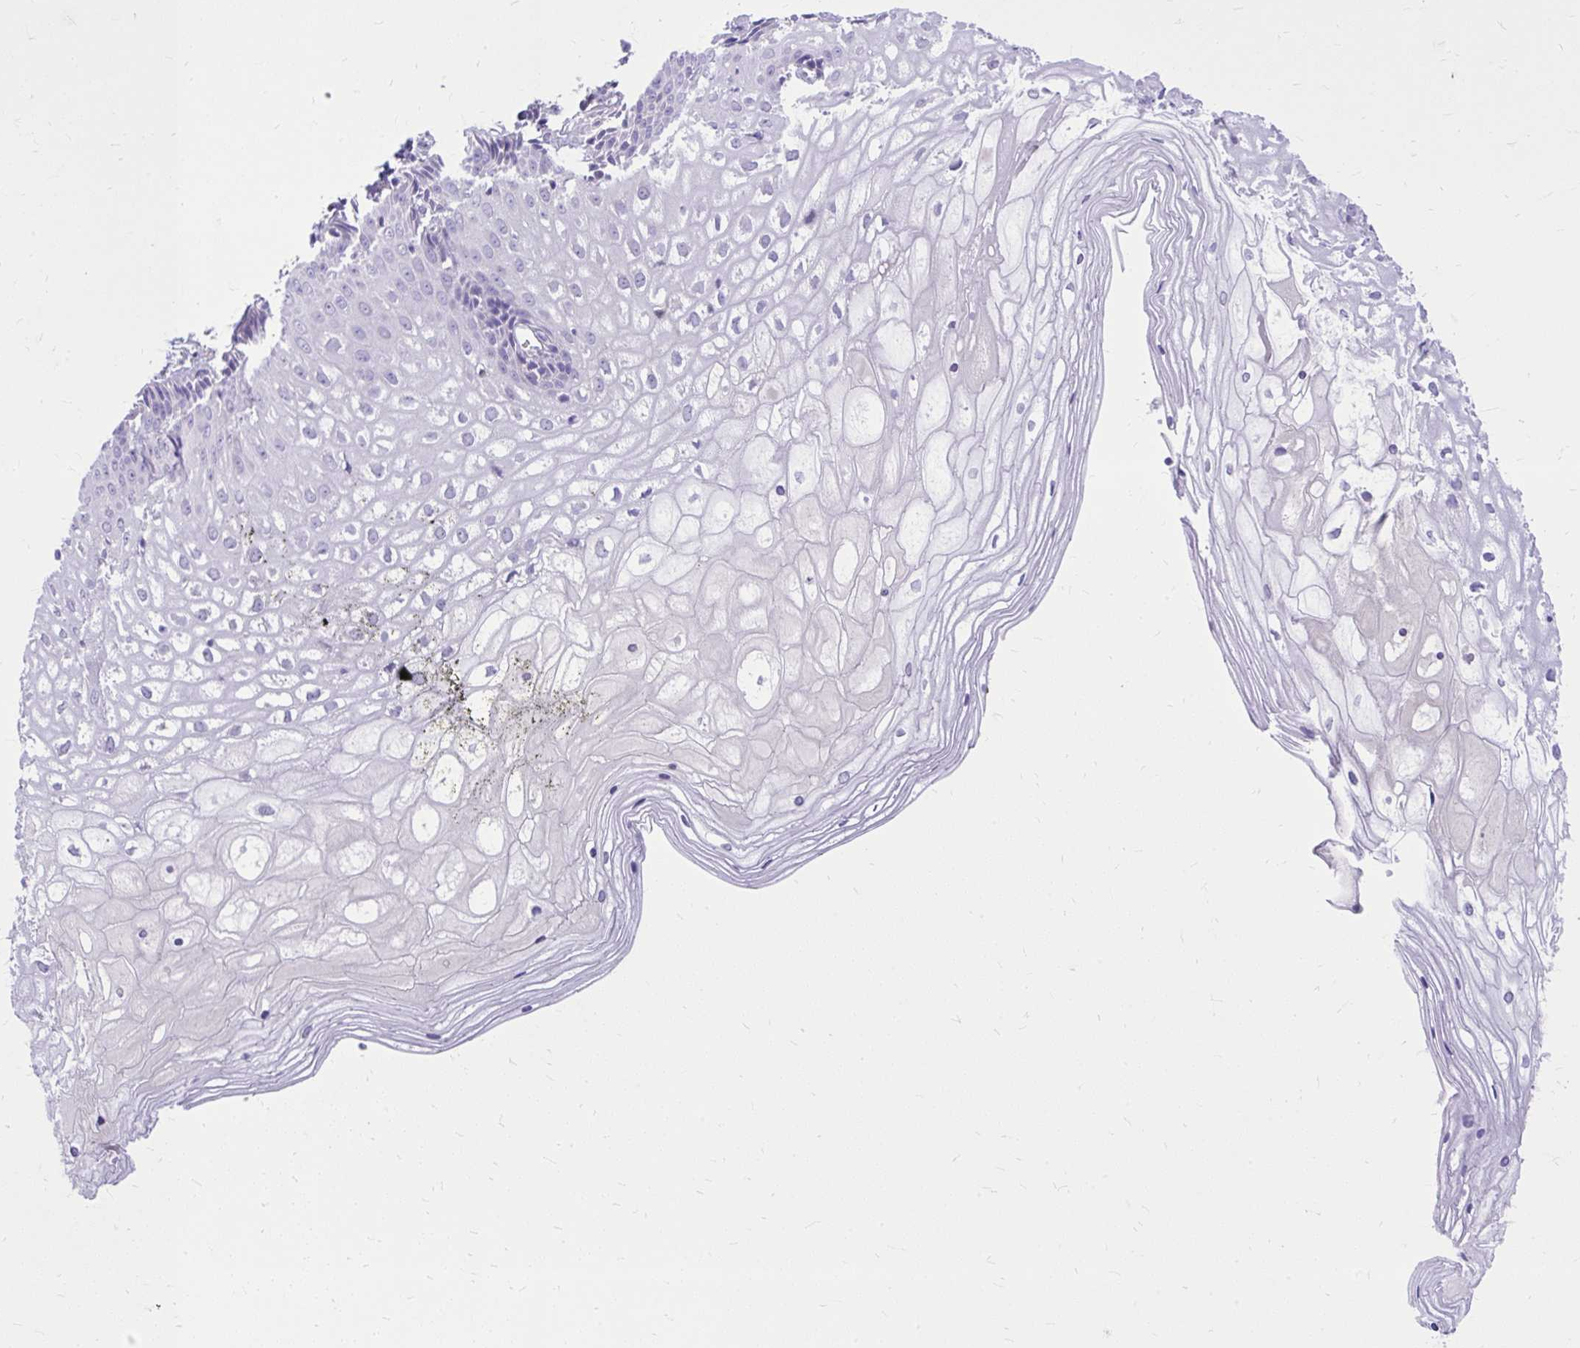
{"staining": {"intensity": "moderate", "quantity": "25%-75%", "location": "cytoplasmic/membranous"}, "tissue": "cervix", "cell_type": "Glandular cells", "image_type": "normal", "snomed": [{"axis": "morphology", "description": "Normal tissue, NOS"}, {"axis": "topography", "description": "Cervix"}], "caption": "Protein staining by immunohistochemistry reveals moderate cytoplasmic/membranous expression in about 25%-75% of glandular cells in unremarkable cervix.", "gene": "NNMT", "patient": {"sex": "female", "age": 36}}